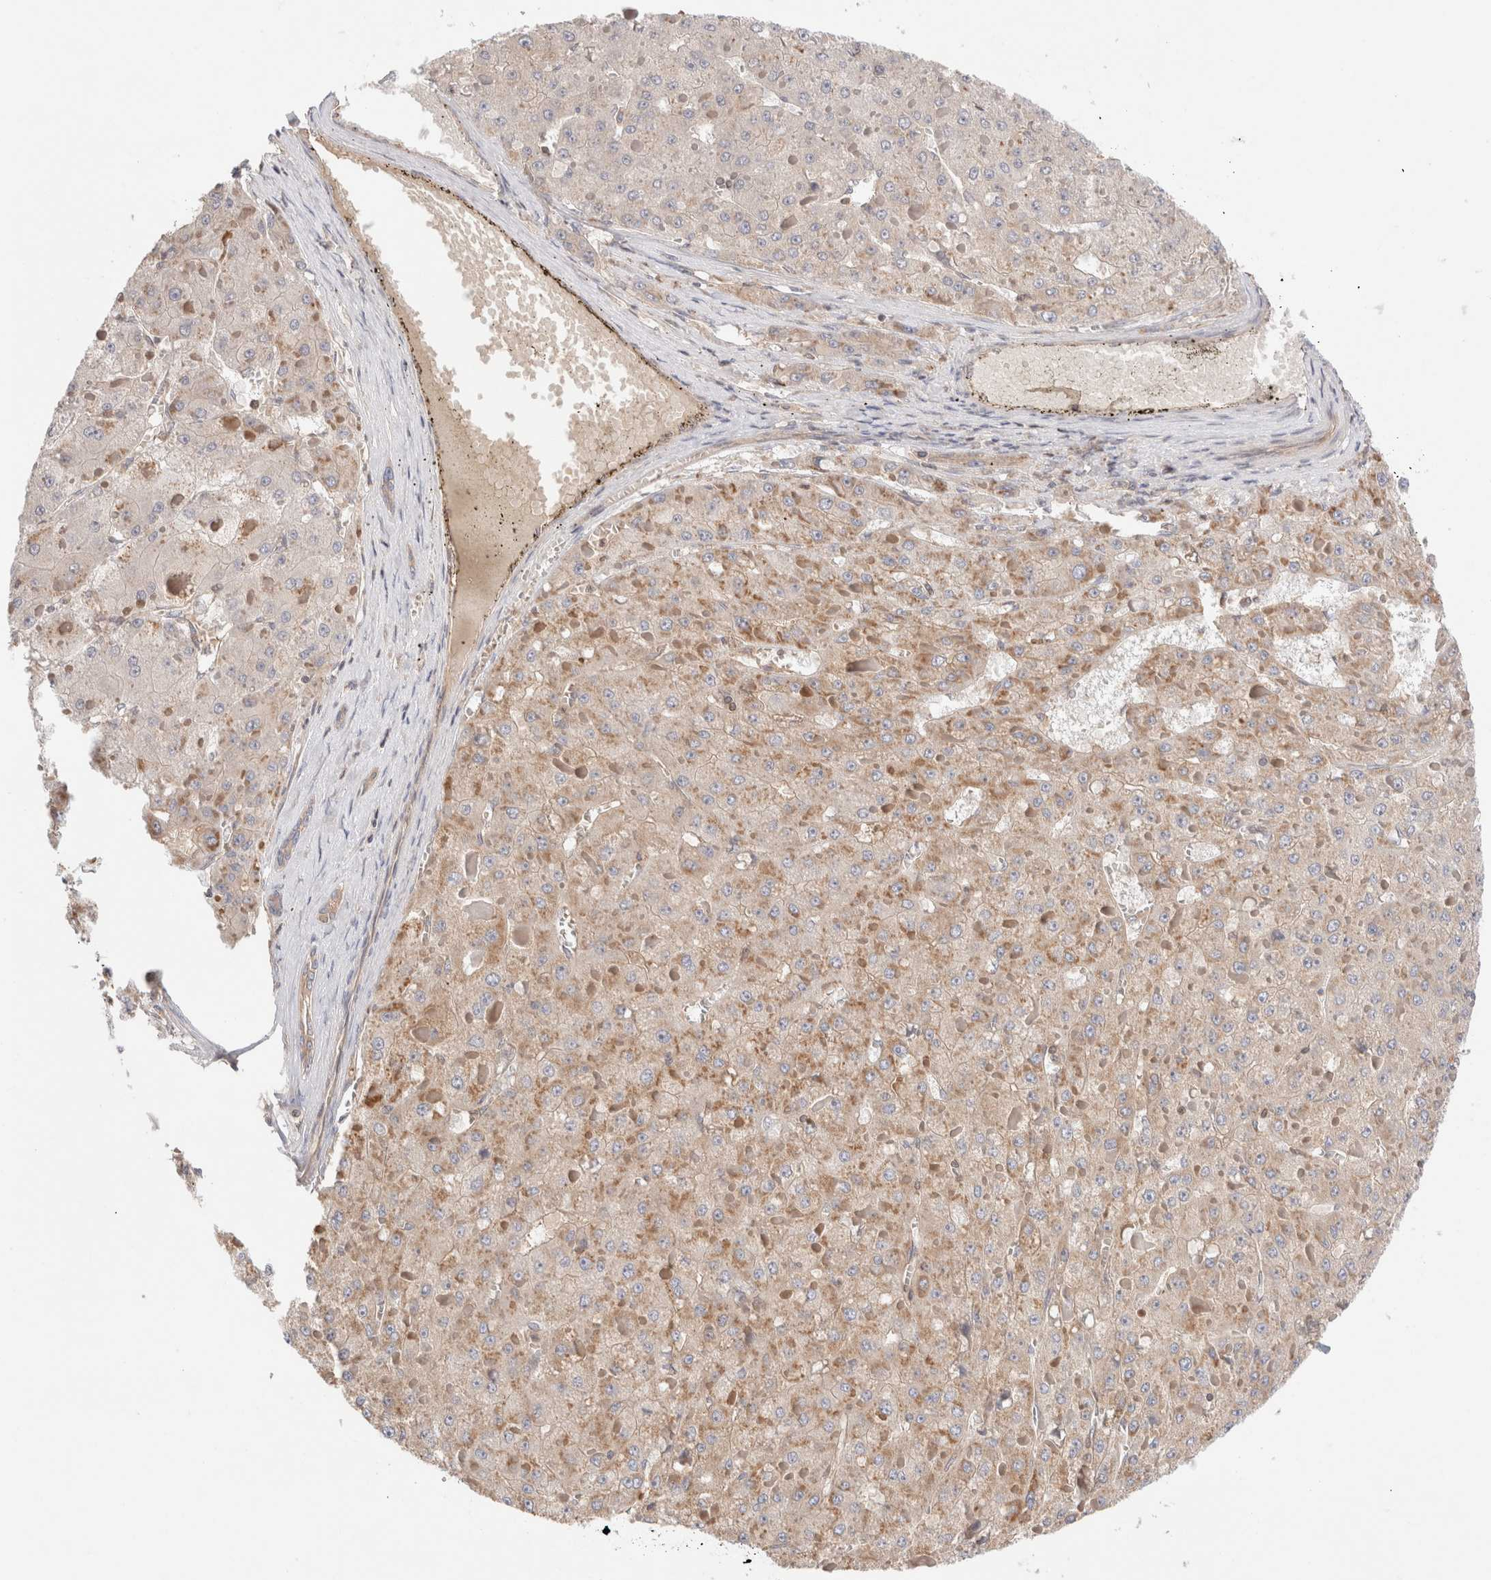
{"staining": {"intensity": "moderate", "quantity": "<25%", "location": "cytoplasmic/membranous"}, "tissue": "liver cancer", "cell_type": "Tumor cells", "image_type": "cancer", "snomed": [{"axis": "morphology", "description": "Carcinoma, Hepatocellular, NOS"}, {"axis": "topography", "description": "Liver"}], "caption": "Liver cancer (hepatocellular carcinoma) stained with a protein marker exhibits moderate staining in tumor cells.", "gene": "SIKE1", "patient": {"sex": "female", "age": 73}}